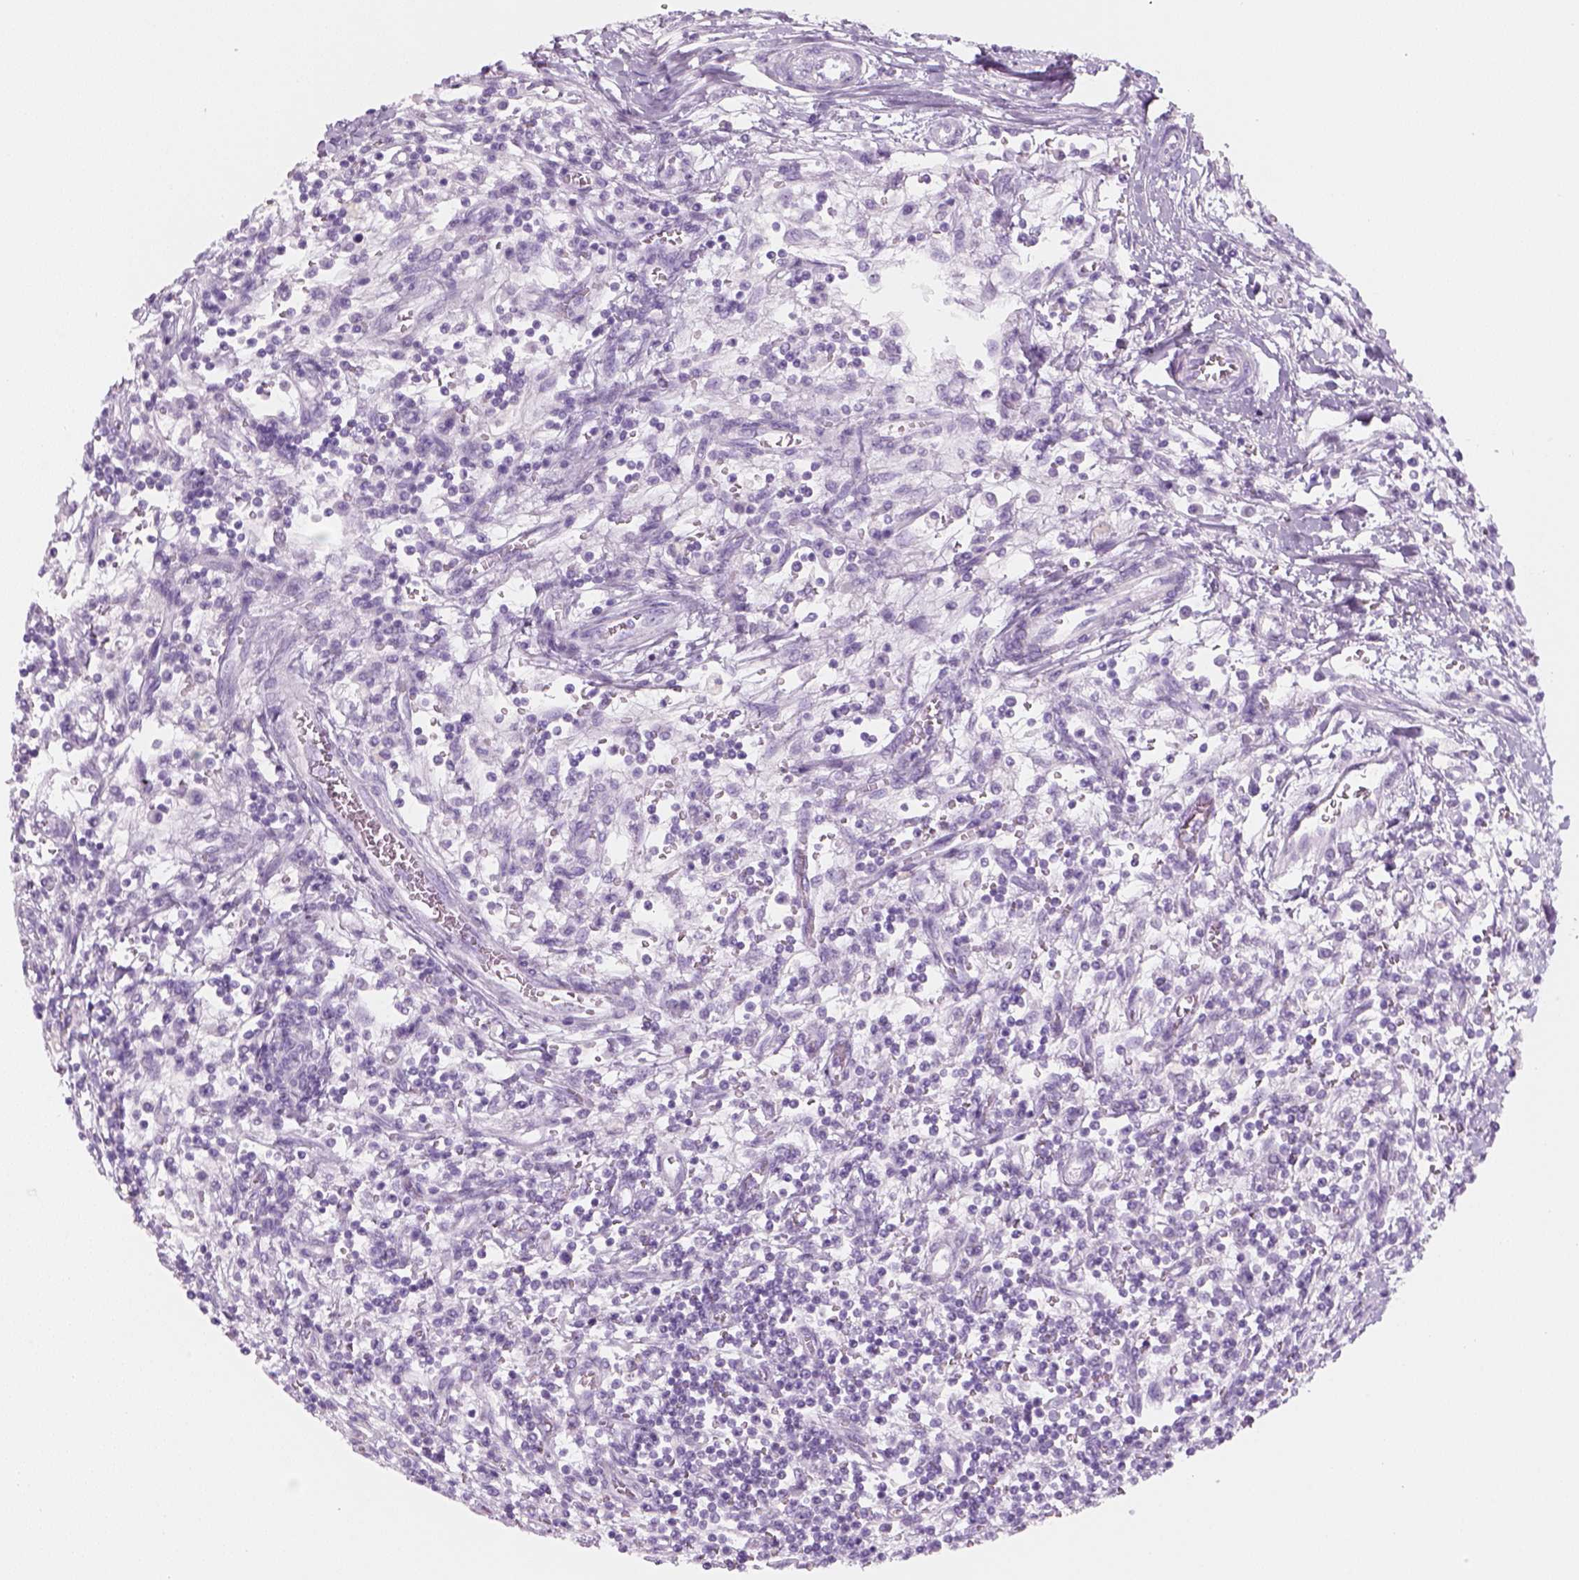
{"staining": {"intensity": "negative", "quantity": "none", "location": "none"}, "tissue": "testis cancer", "cell_type": "Tumor cells", "image_type": "cancer", "snomed": [{"axis": "morphology", "description": "Seminoma, NOS"}, {"axis": "topography", "description": "Testis"}], "caption": "This is an IHC histopathology image of human seminoma (testis). There is no expression in tumor cells.", "gene": "KRTAP11-1", "patient": {"sex": "male", "age": 34}}